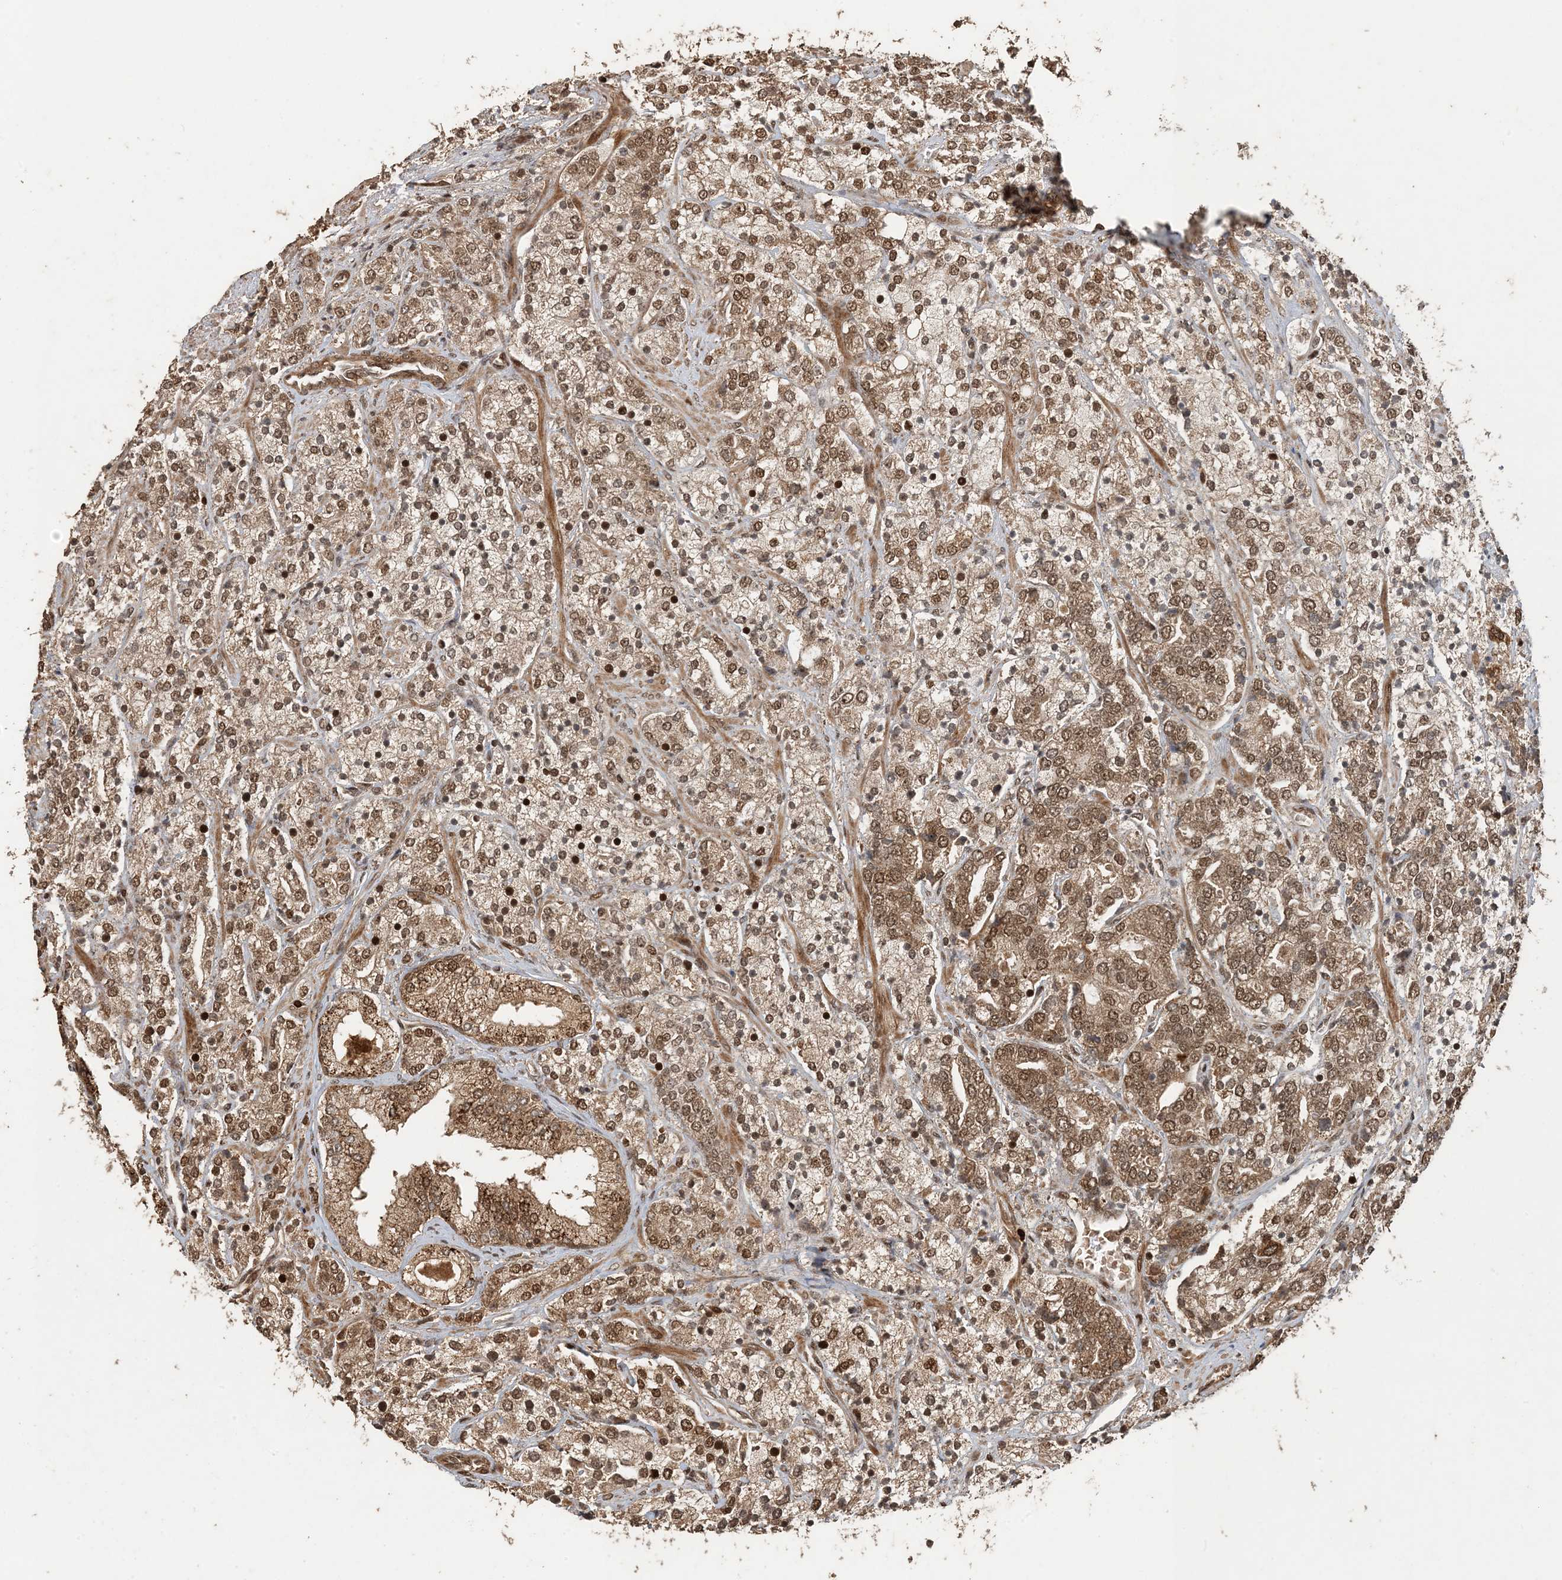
{"staining": {"intensity": "moderate", "quantity": ">75%", "location": "nuclear"}, "tissue": "prostate cancer", "cell_type": "Tumor cells", "image_type": "cancer", "snomed": [{"axis": "morphology", "description": "Adenocarcinoma, High grade"}, {"axis": "topography", "description": "Prostate"}], "caption": "High-power microscopy captured an IHC image of prostate cancer (adenocarcinoma (high-grade)), revealing moderate nuclear positivity in approximately >75% of tumor cells.", "gene": "ATP13A2", "patient": {"sex": "male", "age": 71}}